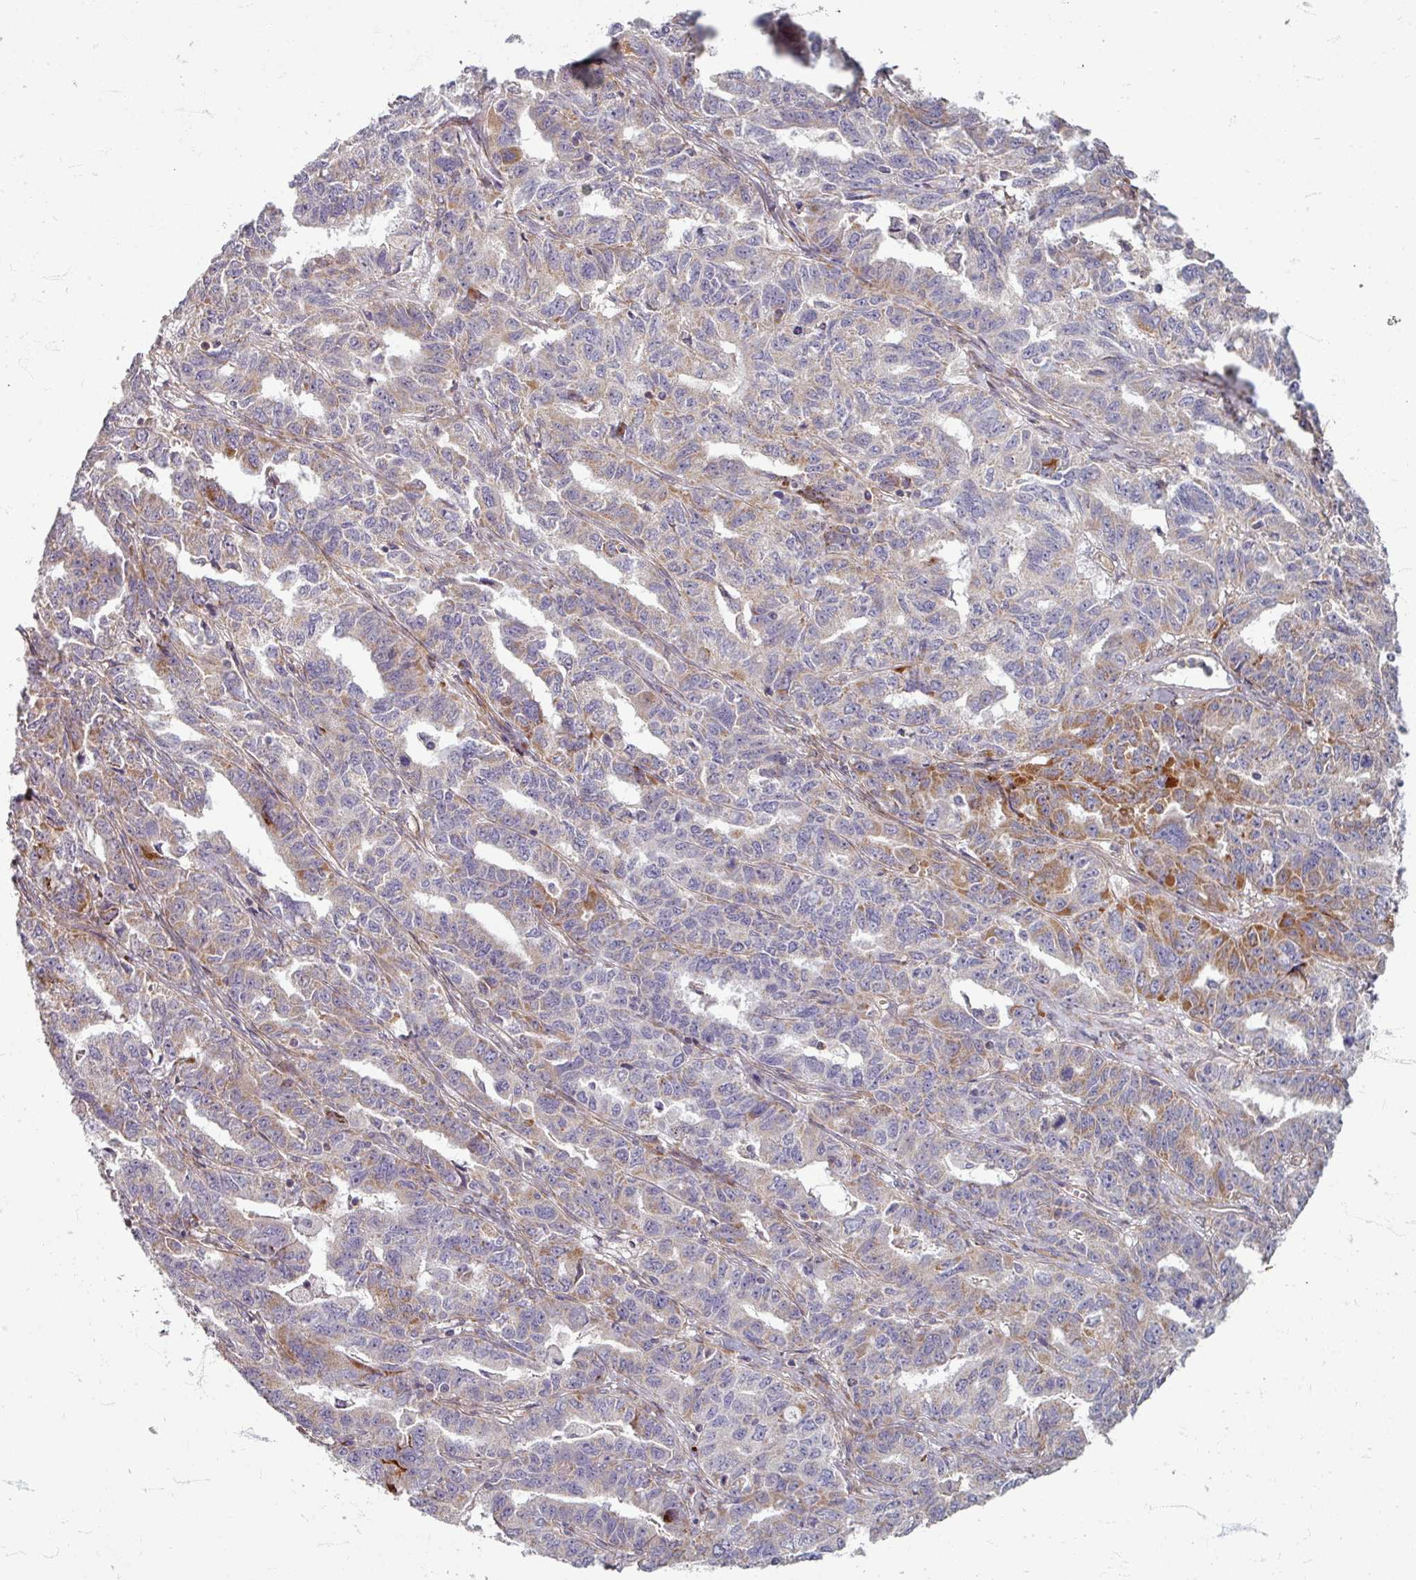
{"staining": {"intensity": "moderate", "quantity": "<25%", "location": "cytoplasmic/membranous"}, "tissue": "ovarian cancer", "cell_type": "Tumor cells", "image_type": "cancer", "snomed": [{"axis": "morphology", "description": "Adenocarcinoma, NOS"}, {"axis": "morphology", "description": "Carcinoma, endometroid"}, {"axis": "topography", "description": "Ovary"}], "caption": "Human ovarian cancer (adenocarcinoma) stained with a protein marker demonstrates moderate staining in tumor cells.", "gene": "GABARAPL1", "patient": {"sex": "female", "age": 72}}